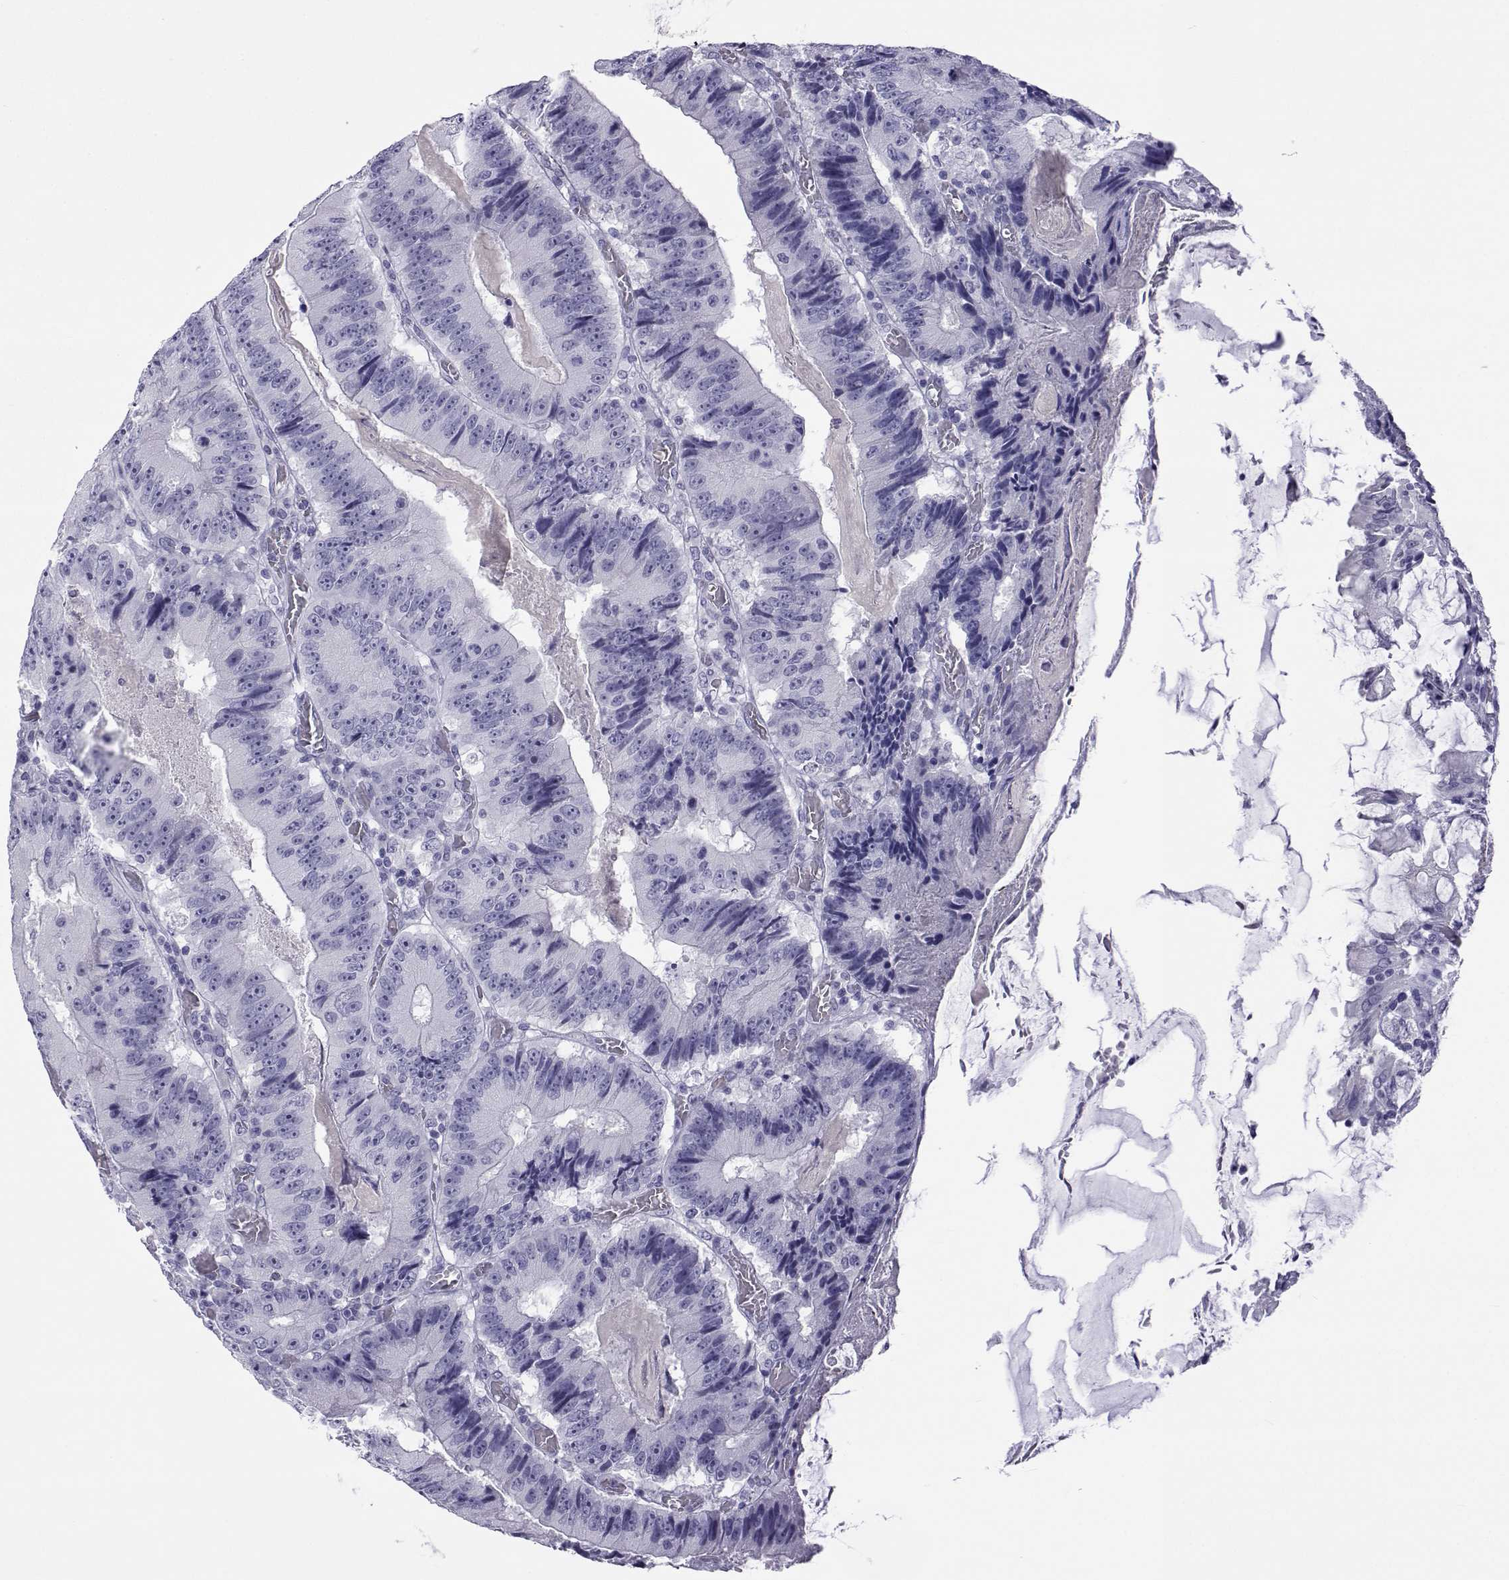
{"staining": {"intensity": "negative", "quantity": "none", "location": "none"}, "tissue": "colorectal cancer", "cell_type": "Tumor cells", "image_type": "cancer", "snomed": [{"axis": "morphology", "description": "Adenocarcinoma, NOS"}, {"axis": "topography", "description": "Colon"}], "caption": "Immunohistochemical staining of colorectal adenocarcinoma demonstrates no significant positivity in tumor cells.", "gene": "ACTL7A", "patient": {"sex": "female", "age": 86}}